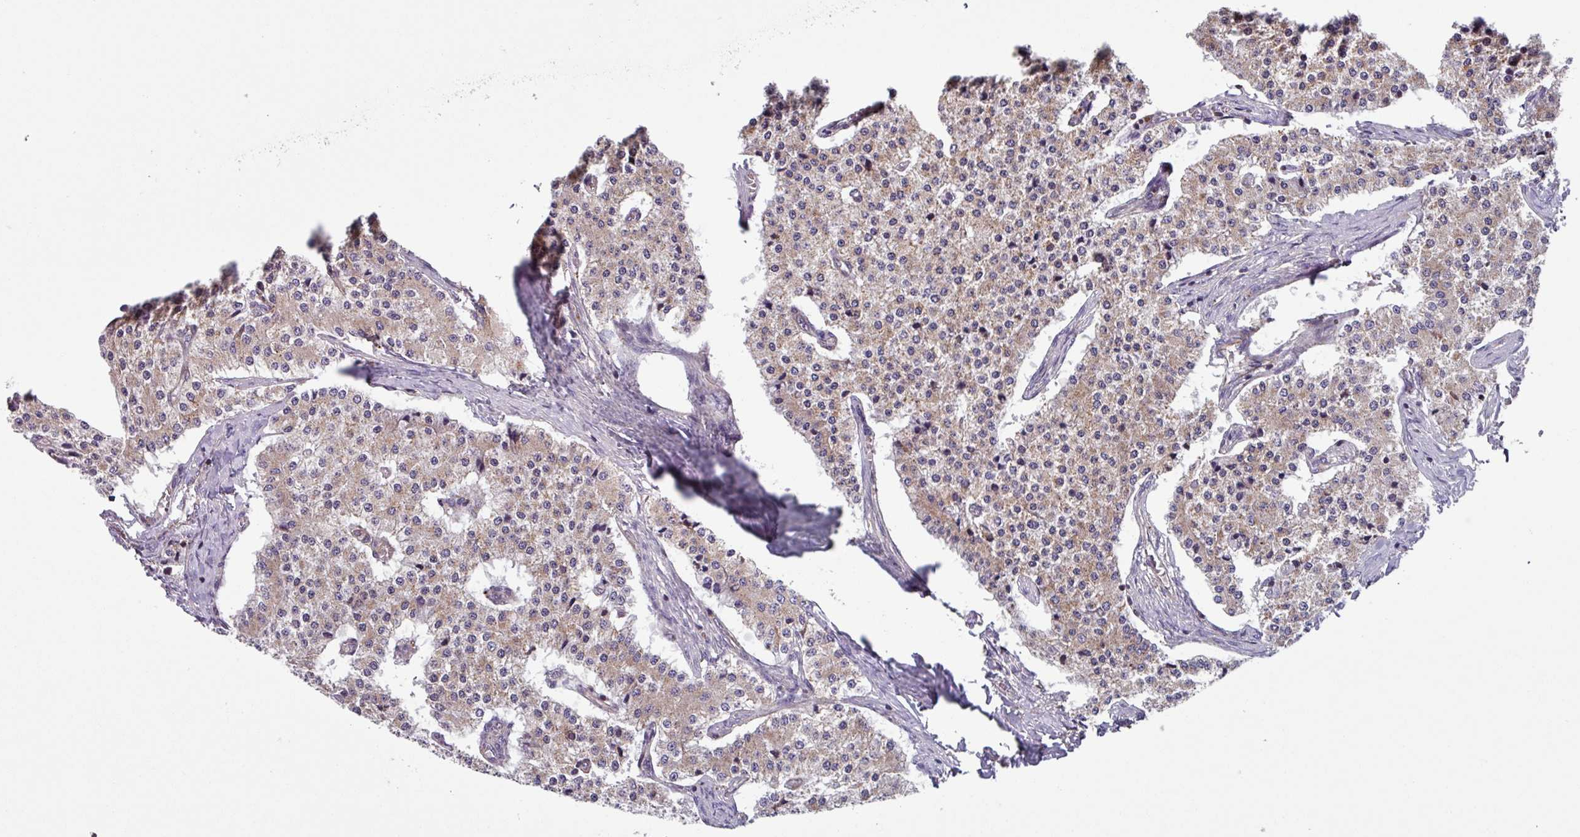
{"staining": {"intensity": "weak", "quantity": ">75%", "location": "cytoplasmic/membranous"}, "tissue": "carcinoid", "cell_type": "Tumor cells", "image_type": "cancer", "snomed": [{"axis": "morphology", "description": "Carcinoid, malignant, NOS"}, {"axis": "topography", "description": "Colon"}], "caption": "Brown immunohistochemical staining in human carcinoid (malignant) displays weak cytoplasmic/membranous staining in about >75% of tumor cells. (DAB (3,3'-diaminobenzidine) IHC, brown staining for protein, blue staining for nuclei).", "gene": "PLEKHD1", "patient": {"sex": "female", "age": 52}}